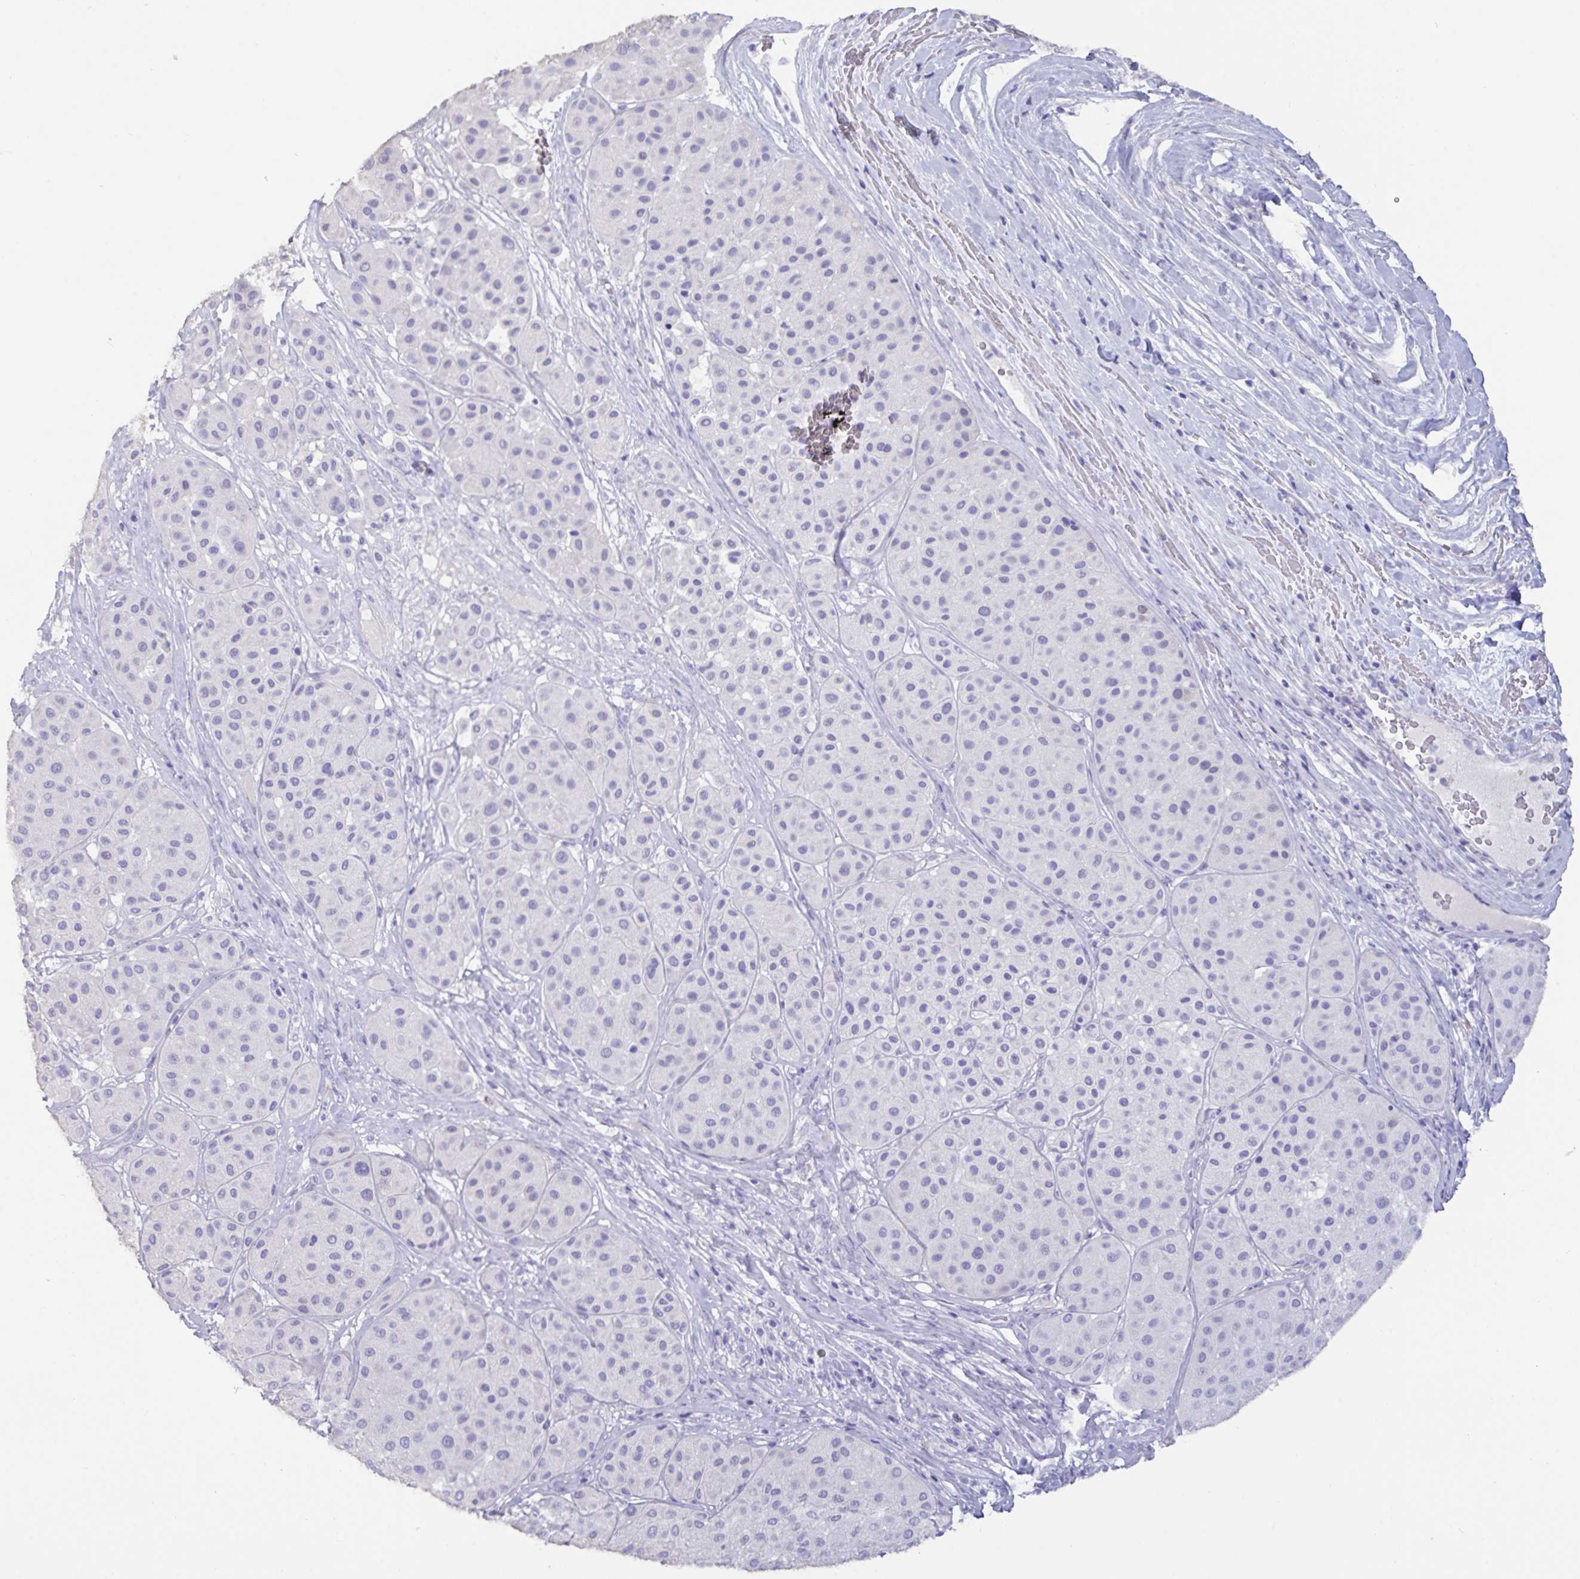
{"staining": {"intensity": "negative", "quantity": "none", "location": "none"}, "tissue": "melanoma", "cell_type": "Tumor cells", "image_type": "cancer", "snomed": [{"axis": "morphology", "description": "Malignant melanoma, Metastatic site"}, {"axis": "topography", "description": "Smooth muscle"}], "caption": "Image shows no significant protein expression in tumor cells of malignant melanoma (metastatic site). (Immunohistochemistry, brightfield microscopy, high magnification).", "gene": "TNNC1", "patient": {"sex": "male", "age": 41}}